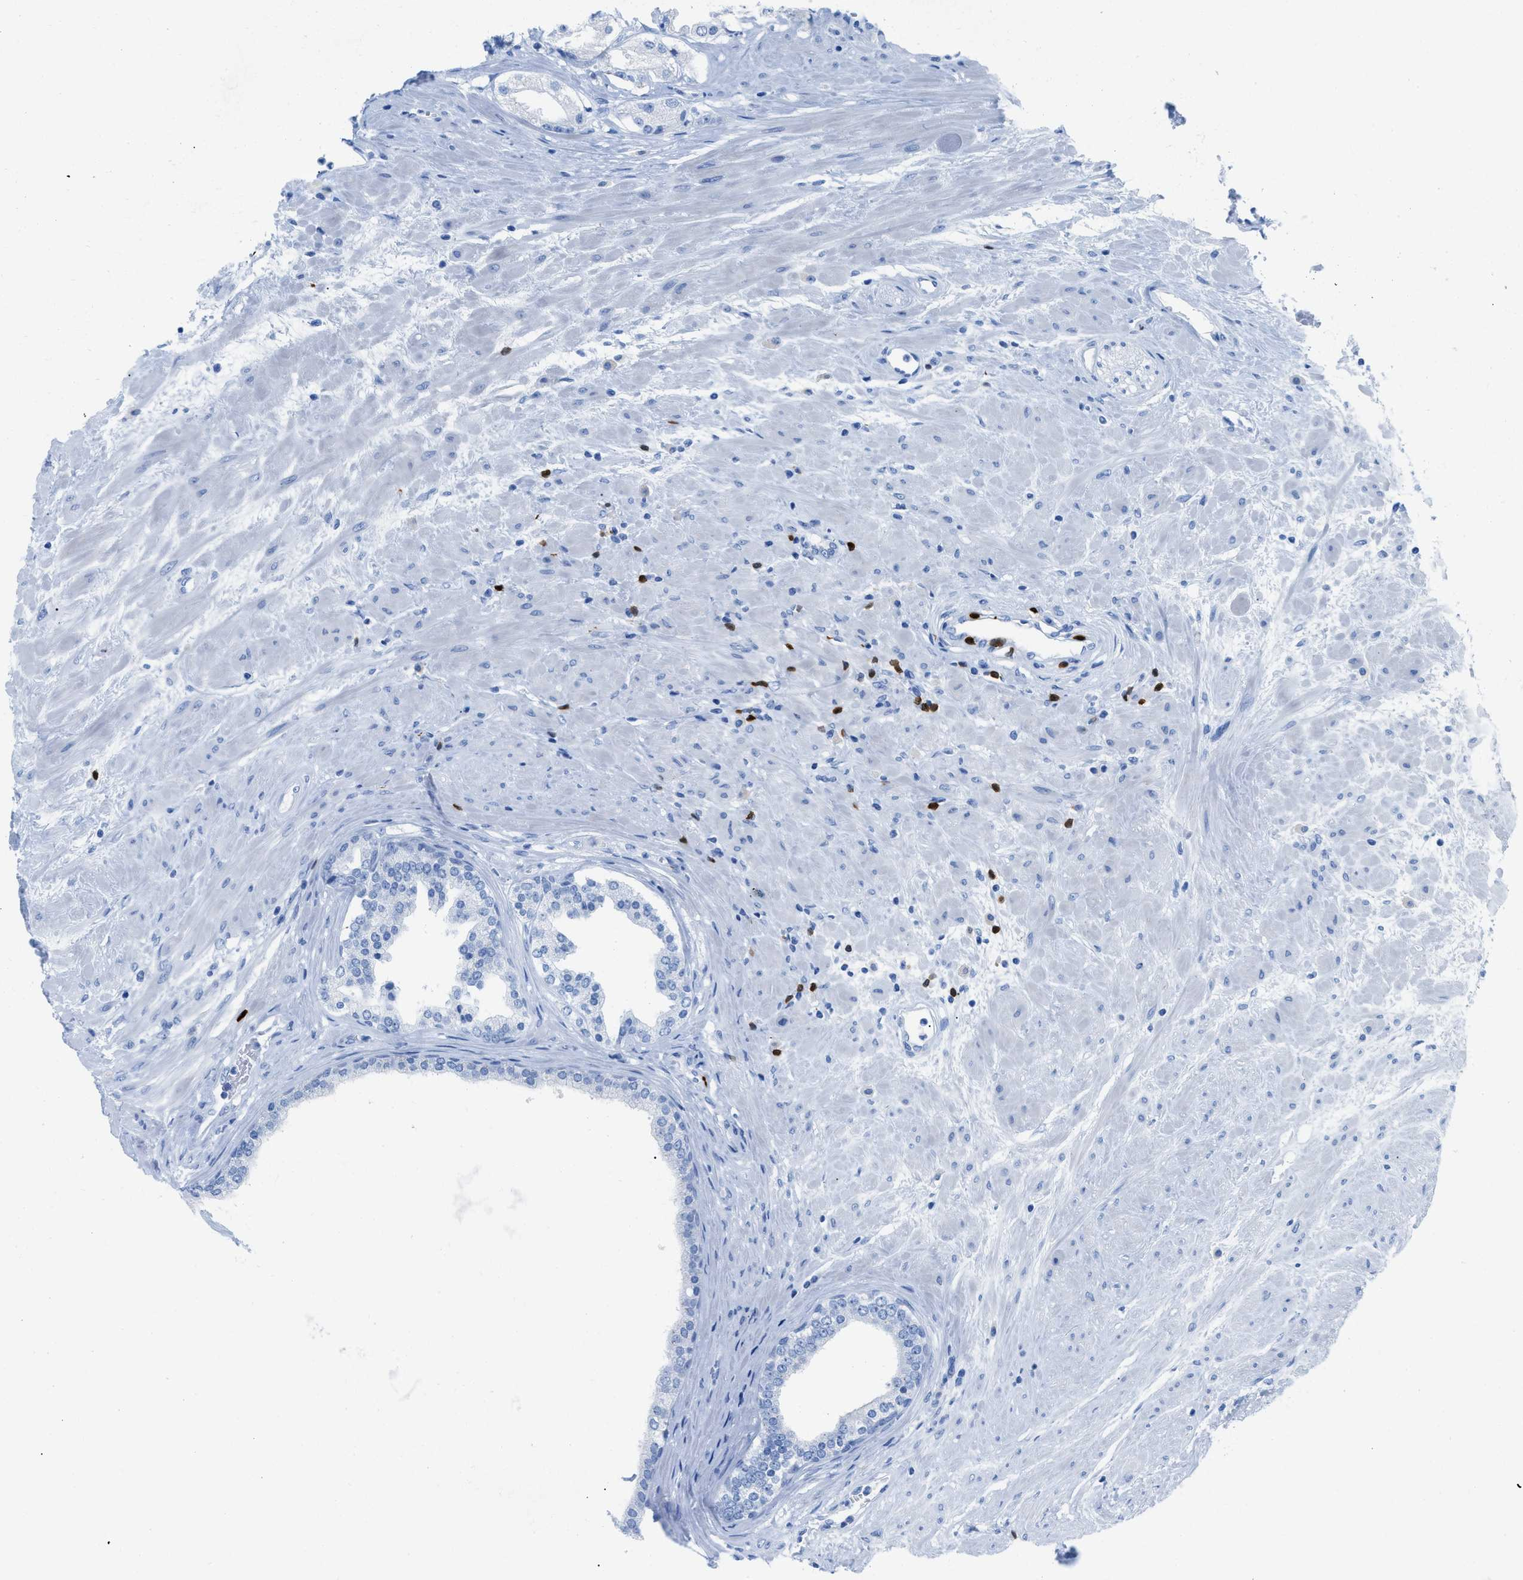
{"staining": {"intensity": "negative", "quantity": "none", "location": "none"}, "tissue": "prostate cancer", "cell_type": "Tumor cells", "image_type": "cancer", "snomed": [{"axis": "morphology", "description": "Adenocarcinoma, Low grade"}, {"axis": "topography", "description": "Prostate"}], "caption": "Prostate cancer (low-grade adenocarcinoma) was stained to show a protein in brown. There is no significant expression in tumor cells. The staining is performed using DAB (3,3'-diaminobenzidine) brown chromogen with nuclei counter-stained in using hematoxylin.", "gene": "TCL1A", "patient": {"sex": "male", "age": 63}}